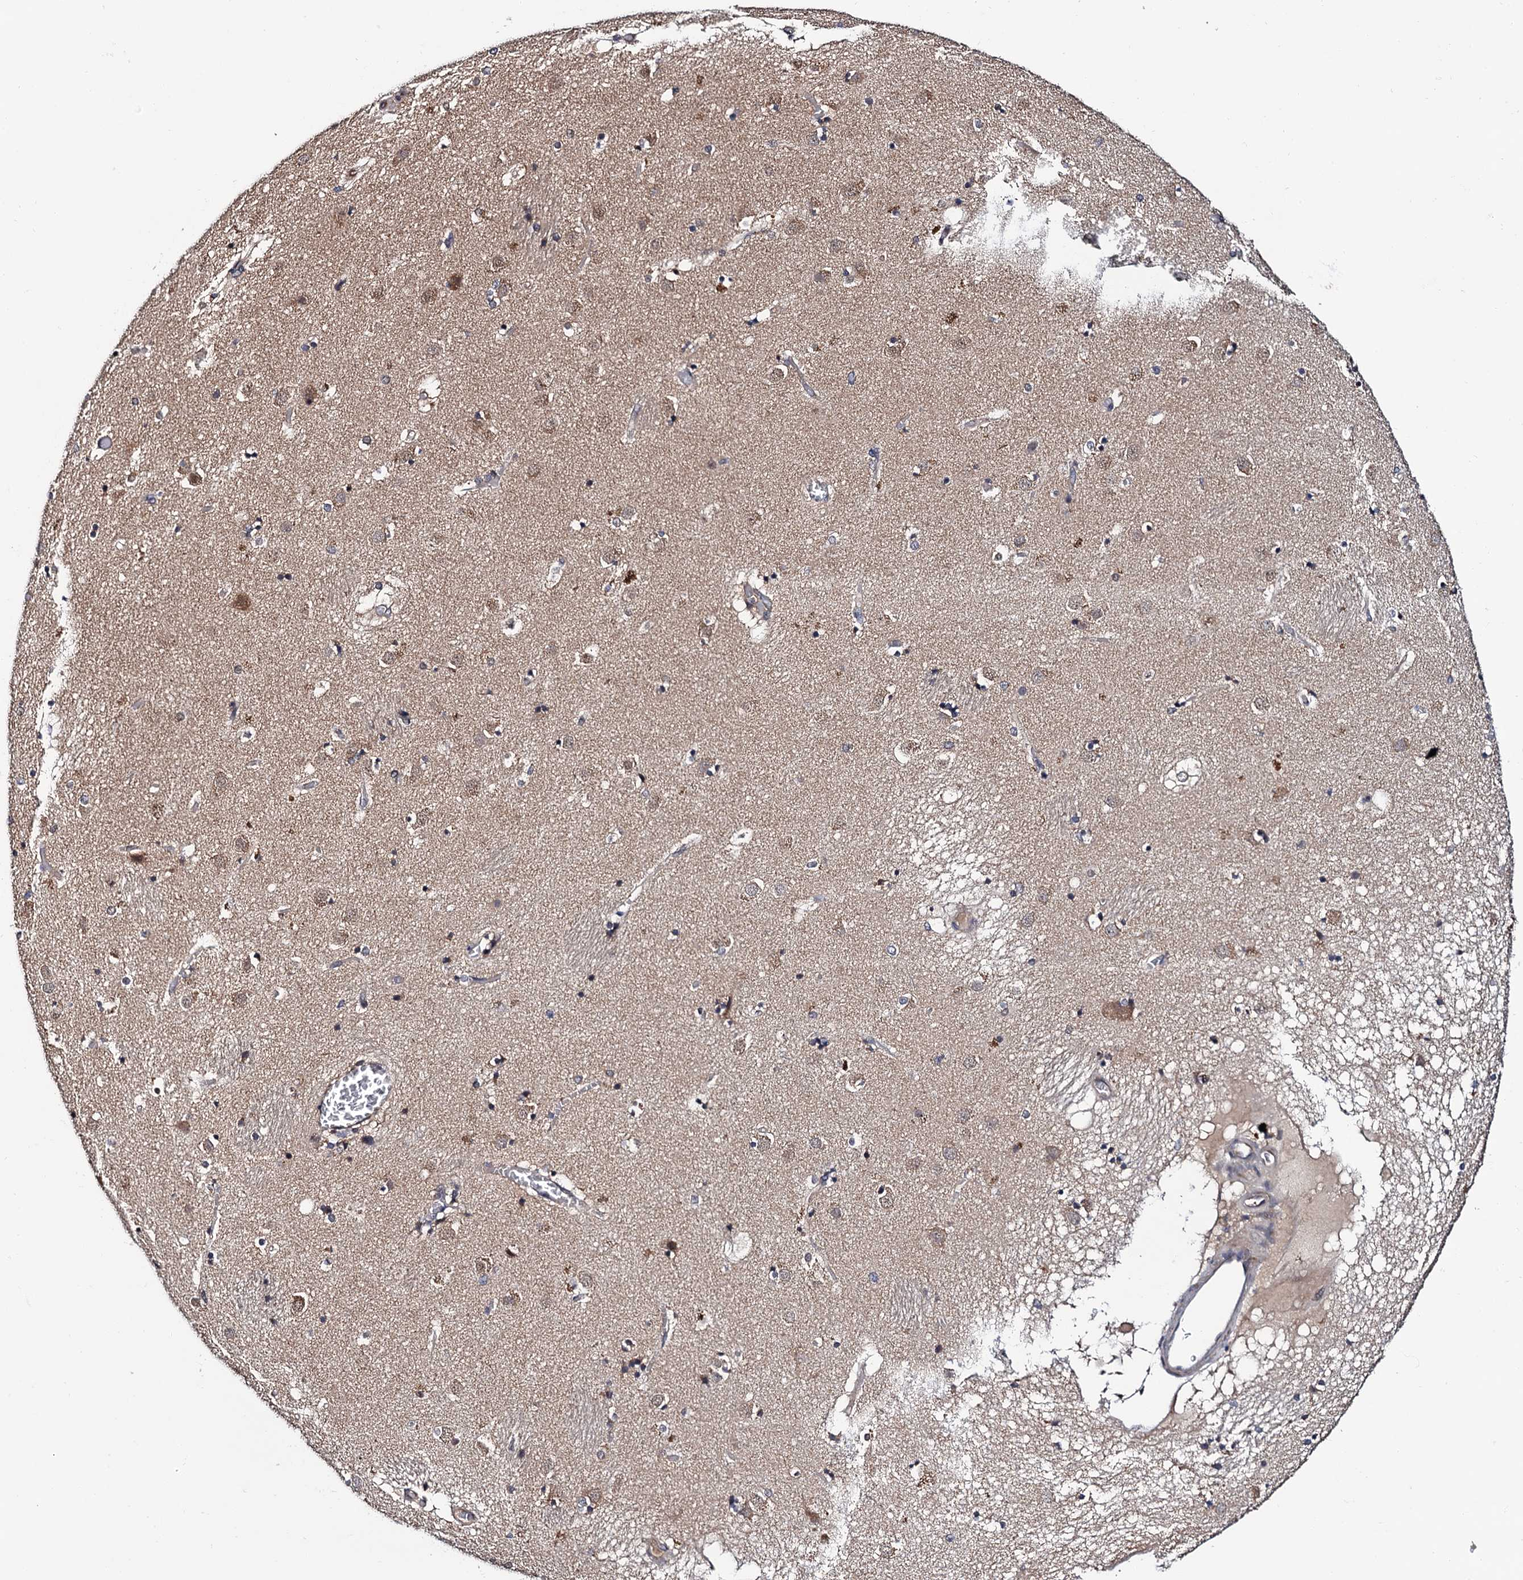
{"staining": {"intensity": "negative", "quantity": "none", "location": "none"}, "tissue": "caudate", "cell_type": "Glial cells", "image_type": "normal", "snomed": [{"axis": "morphology", "description": "Normal tissue, NOS"}, {"axis": "topography", "description": "Lateral ventricle wall"}], "caption": "Immunohistochemistry (IHC) of normal human caudate exhibits no positivity in glial cells.", "gene": "NAA16", "patient": {"sex": "male", "age": 70}}